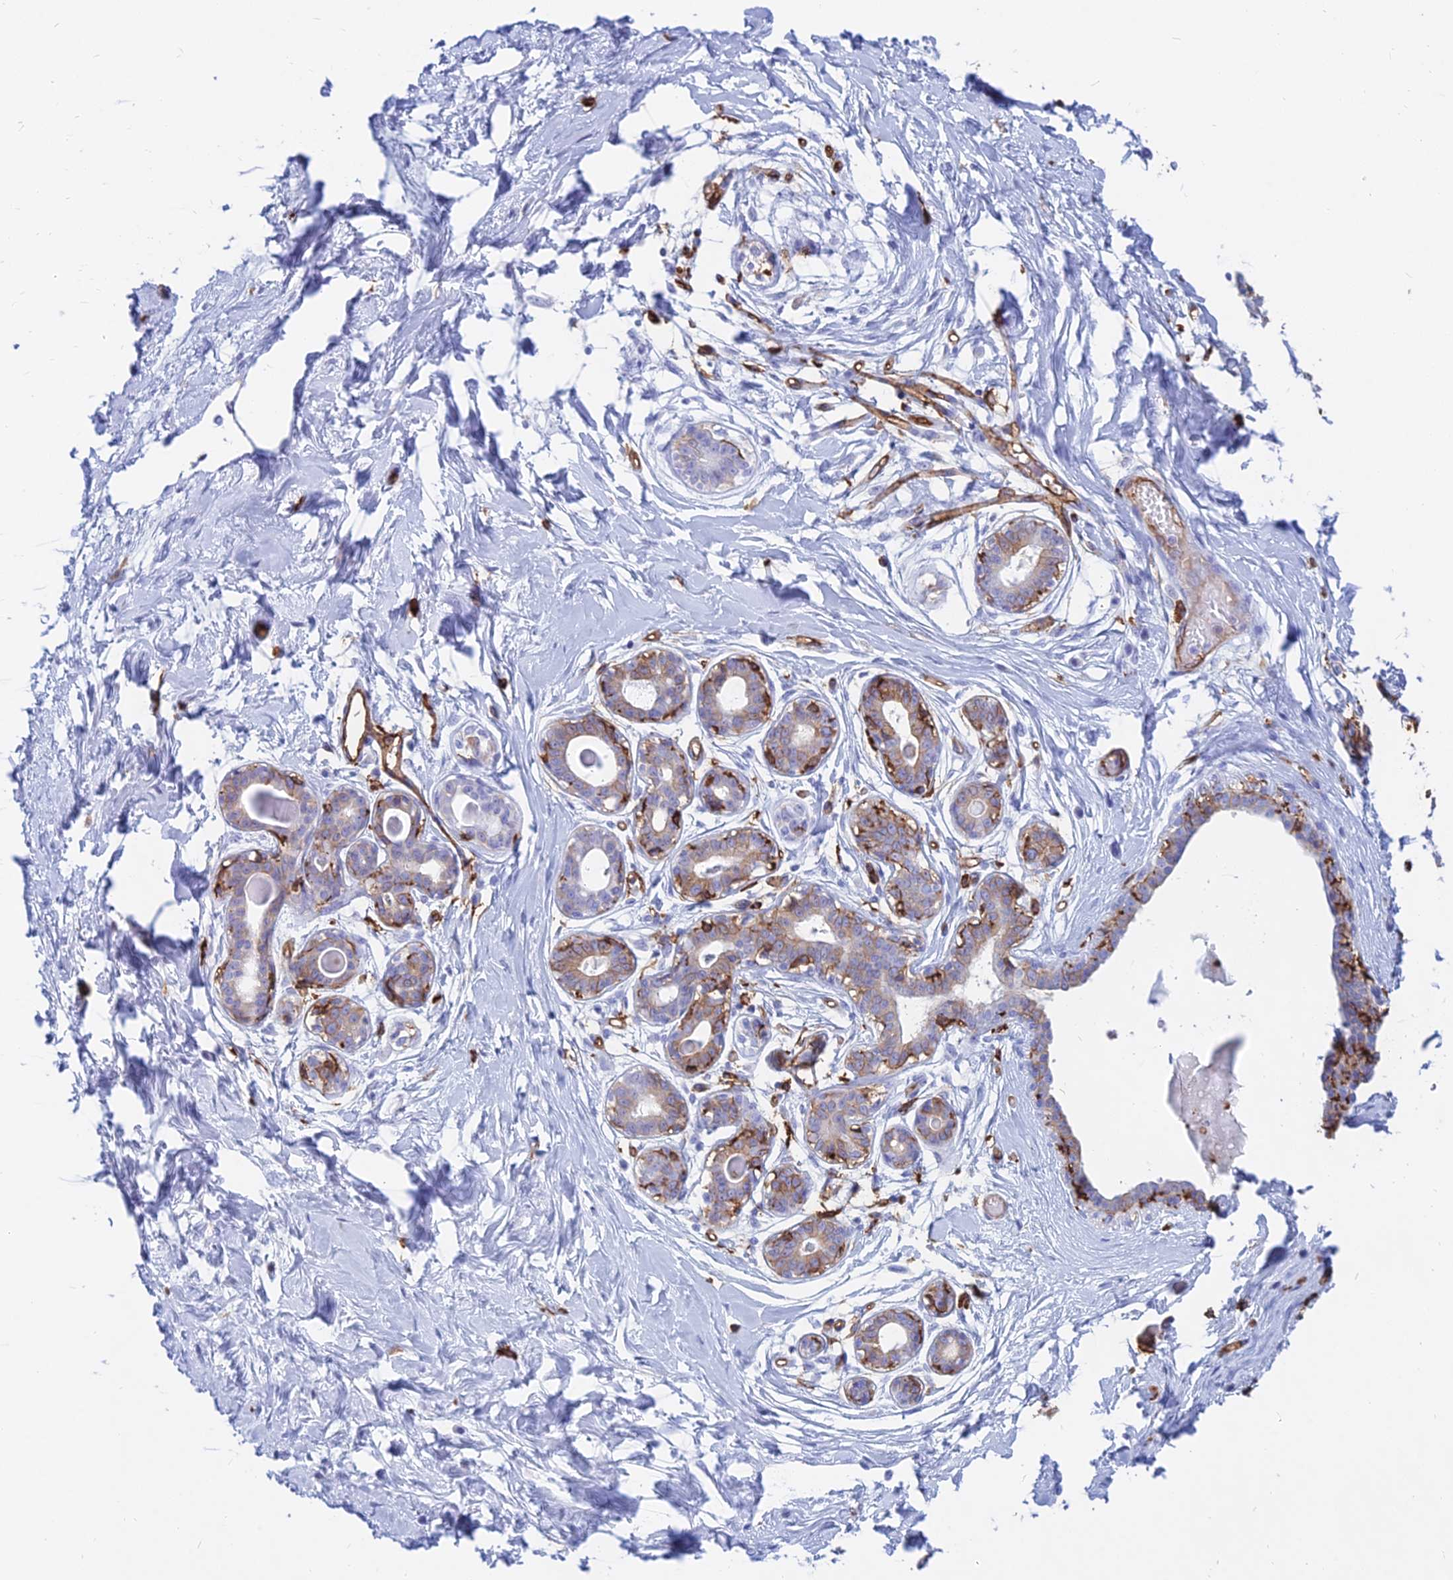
{"staining": {"intensity": "negative", "quantity": "none", "location": "none"}, "tissue": "breast", "cell_type": "Adipocytes", "image_type": "normal", "snomed": [{"axis": "morphology", "description": "Normal tissue, NOS"}, {"axis": "topography", "description": "Breast"}], "caption": "Adipocytes are negative for protein expression in normal human breast. (Brightfield microscopy of DAB IHC at high magnification).", "gene": "HLA", "patient": {"sex": "female", "age": 45}}